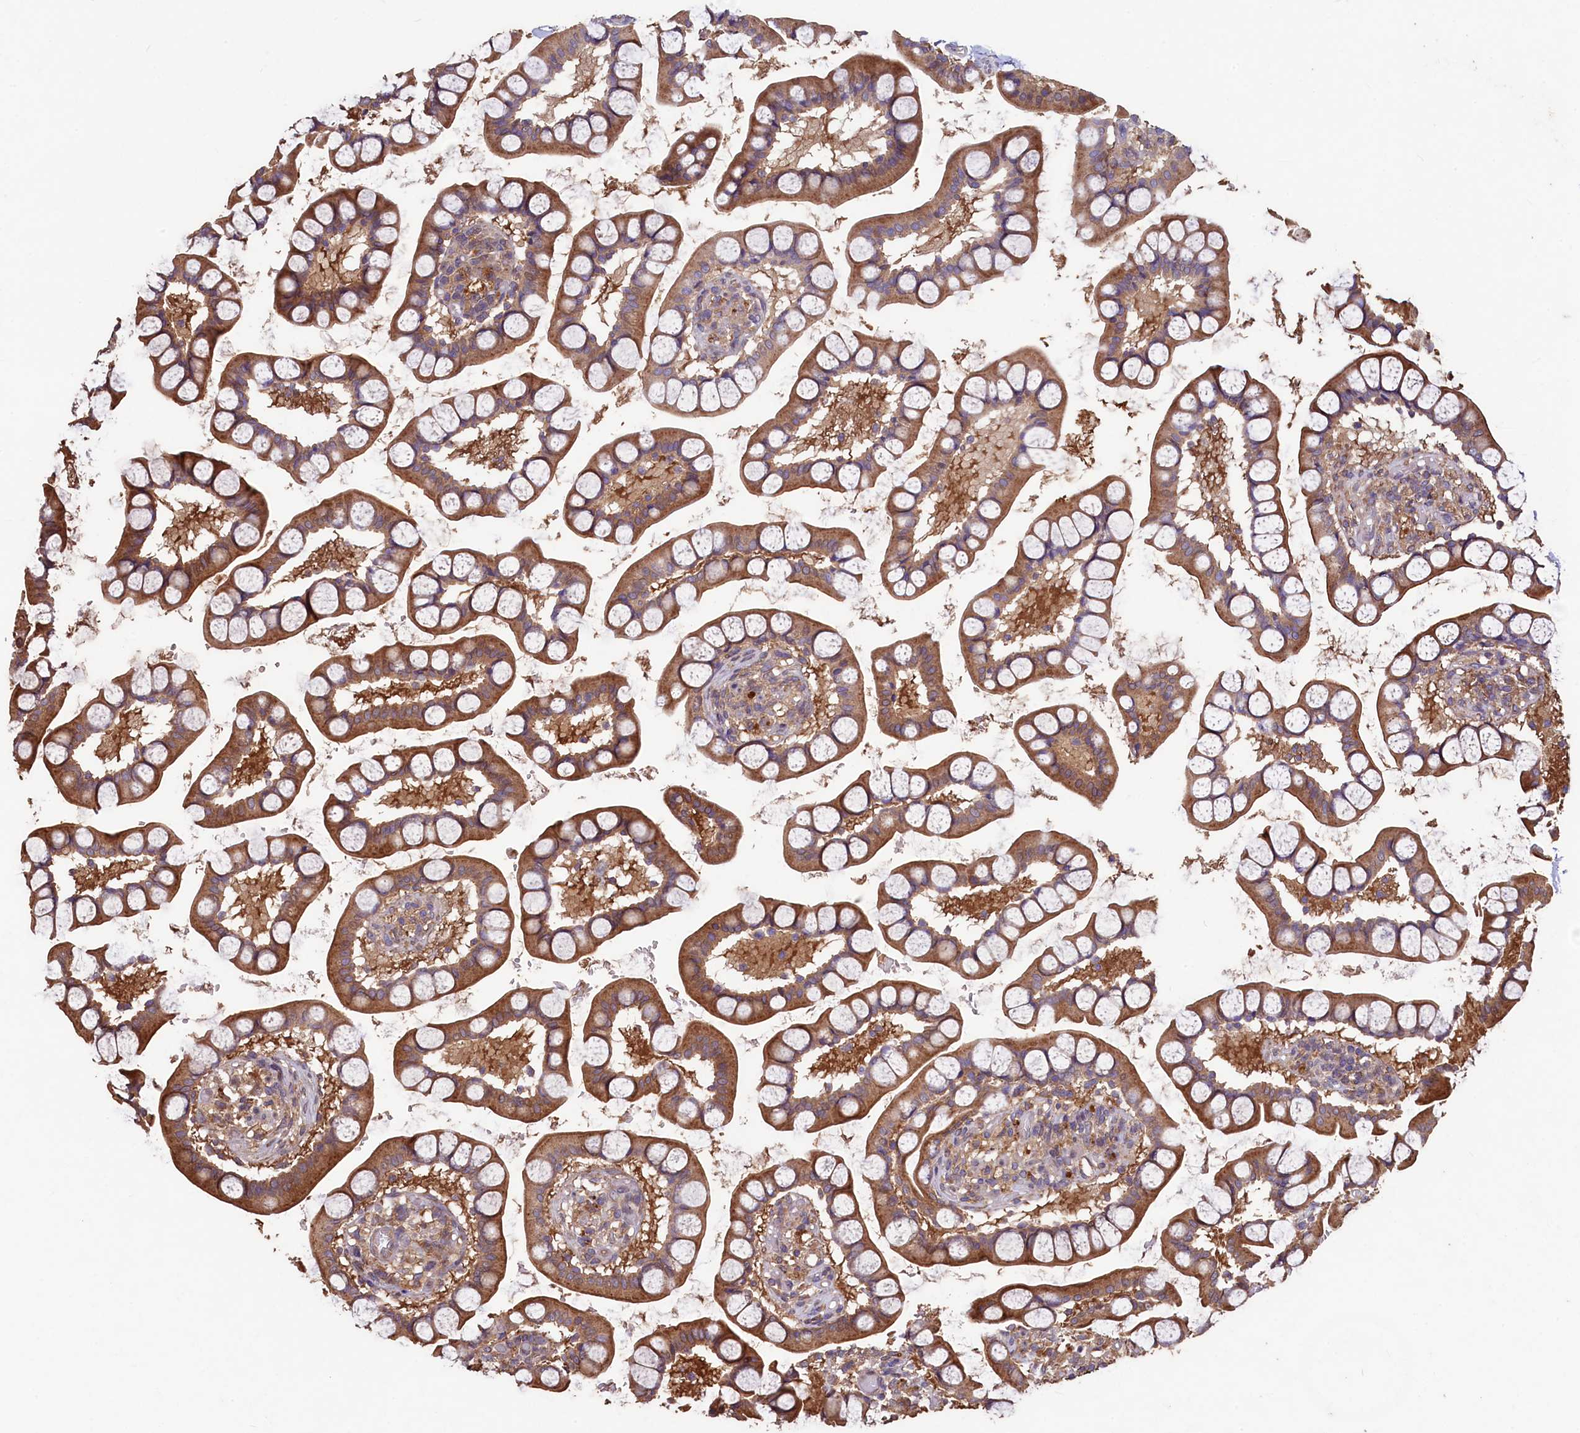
{"staining": {"intensity": "moderate", "quantity": ">75%", "location": "cytoplasmic/membranous"}, "tissue": "small intestine", "cell_type": "Glandular cells", "image_type": "normal", "snomed": [{"axis": "morphology", "description": "Normal tissue, NOS"}, {"axis": "topography", "description": "Small intestine"}], "caption": "Immunohistochemical staining of unremarkable human small intestine shows moderate cytoplasmic/membranous protein positivity in approximately >75% of glandular cells. The staining was performed using DAB, with brown indicating positive protein expression. Nuclei are stained blue with hematoxylin.", "gene": "TMEM98", "patient": {"sex": "male", "age": 52}}